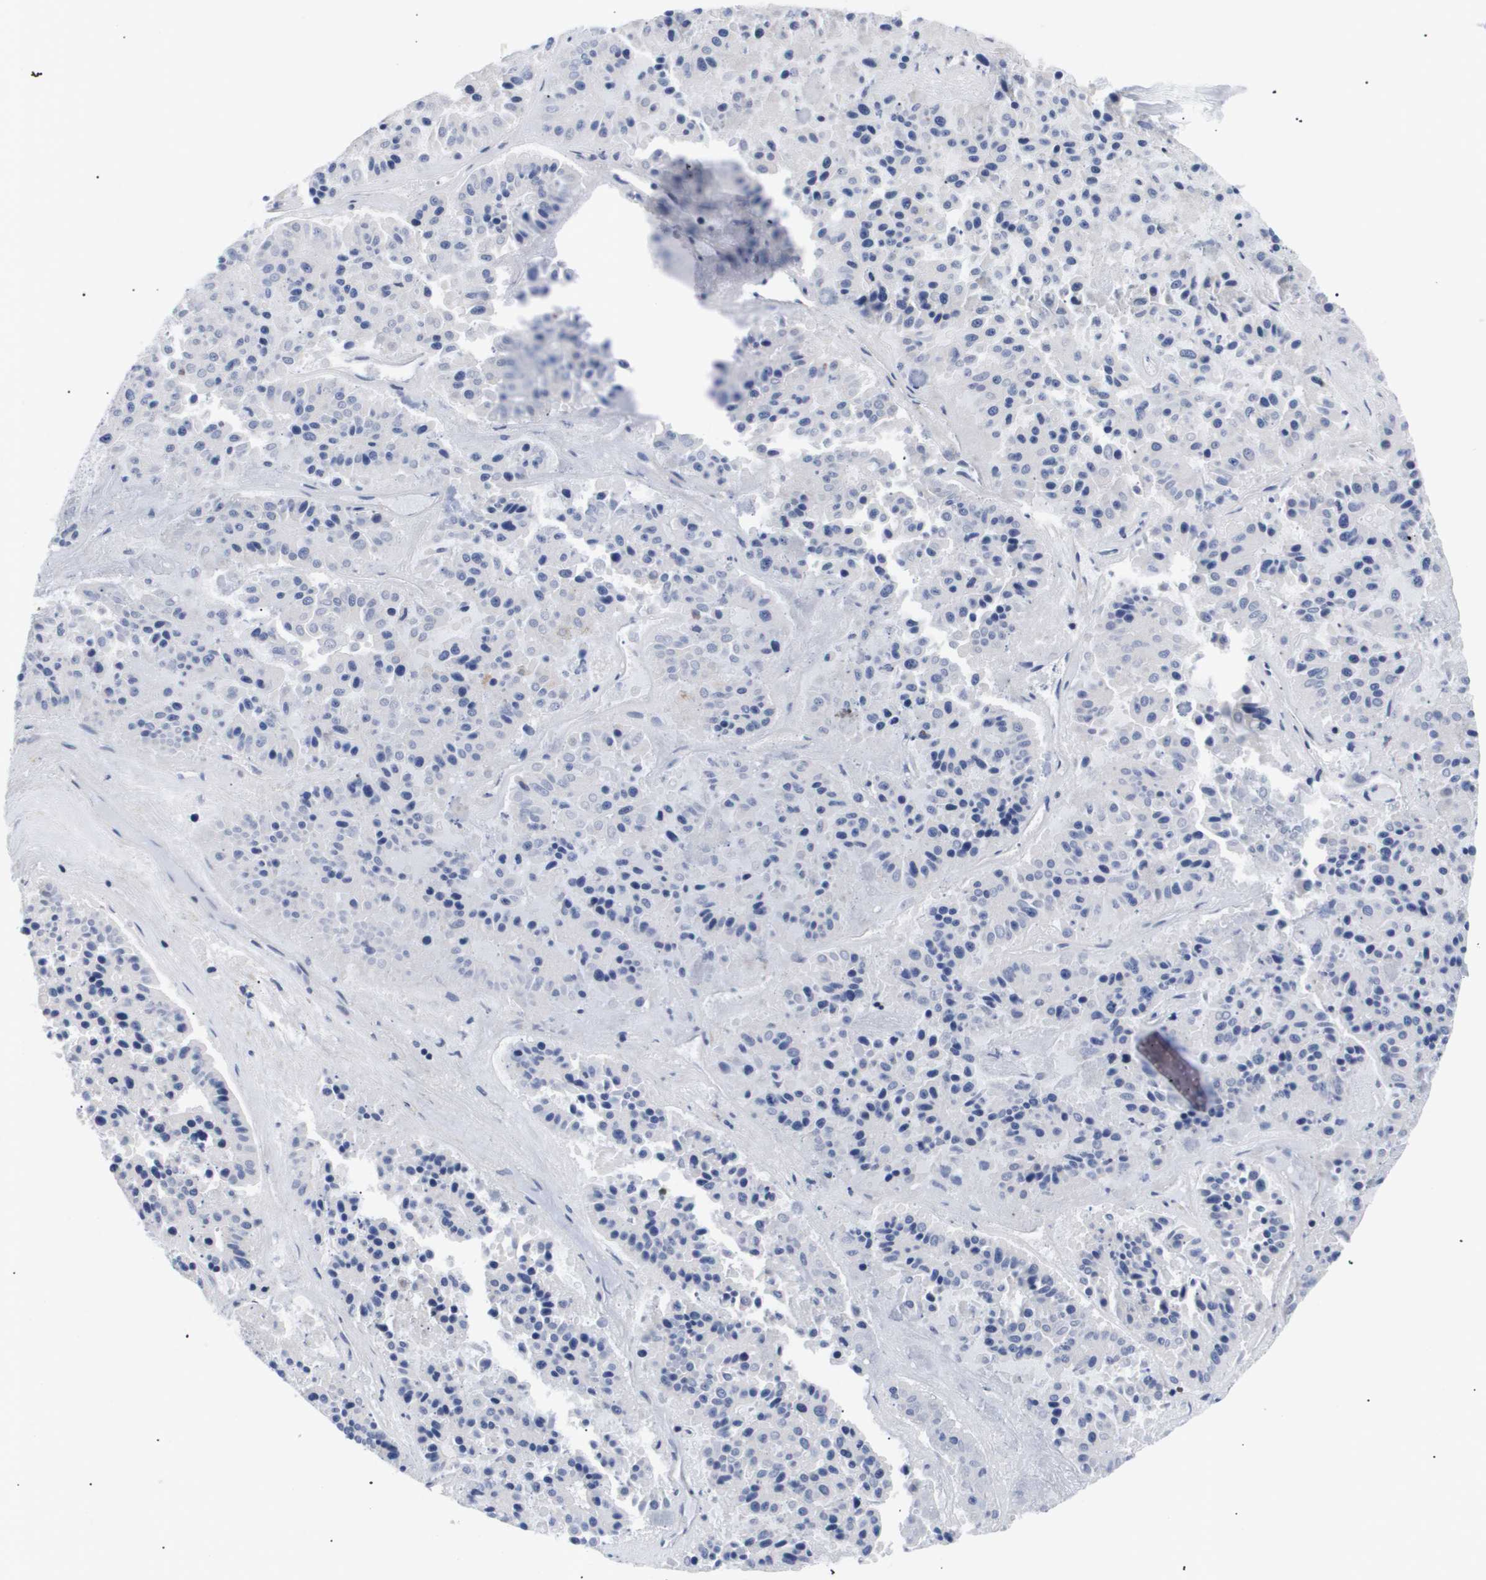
{"staining": {"intensity": "negative", "quantity": "none", "location": "none"}, "tissue": "pancreatic cancer", "cell_type": "Tumor cells", "image_type": "cancer", "snomed": [{"axis": "morphology", "description": "Adenocarcinoma, NOS"}, {"axis": "topography", "description": "Pancreas"}], "caption": "Tumor cells are negative for brown protein staining in pancreatic adenocarcinoma.", "gene": "SHD", "patient": {"sex": "male", "age": 50}}